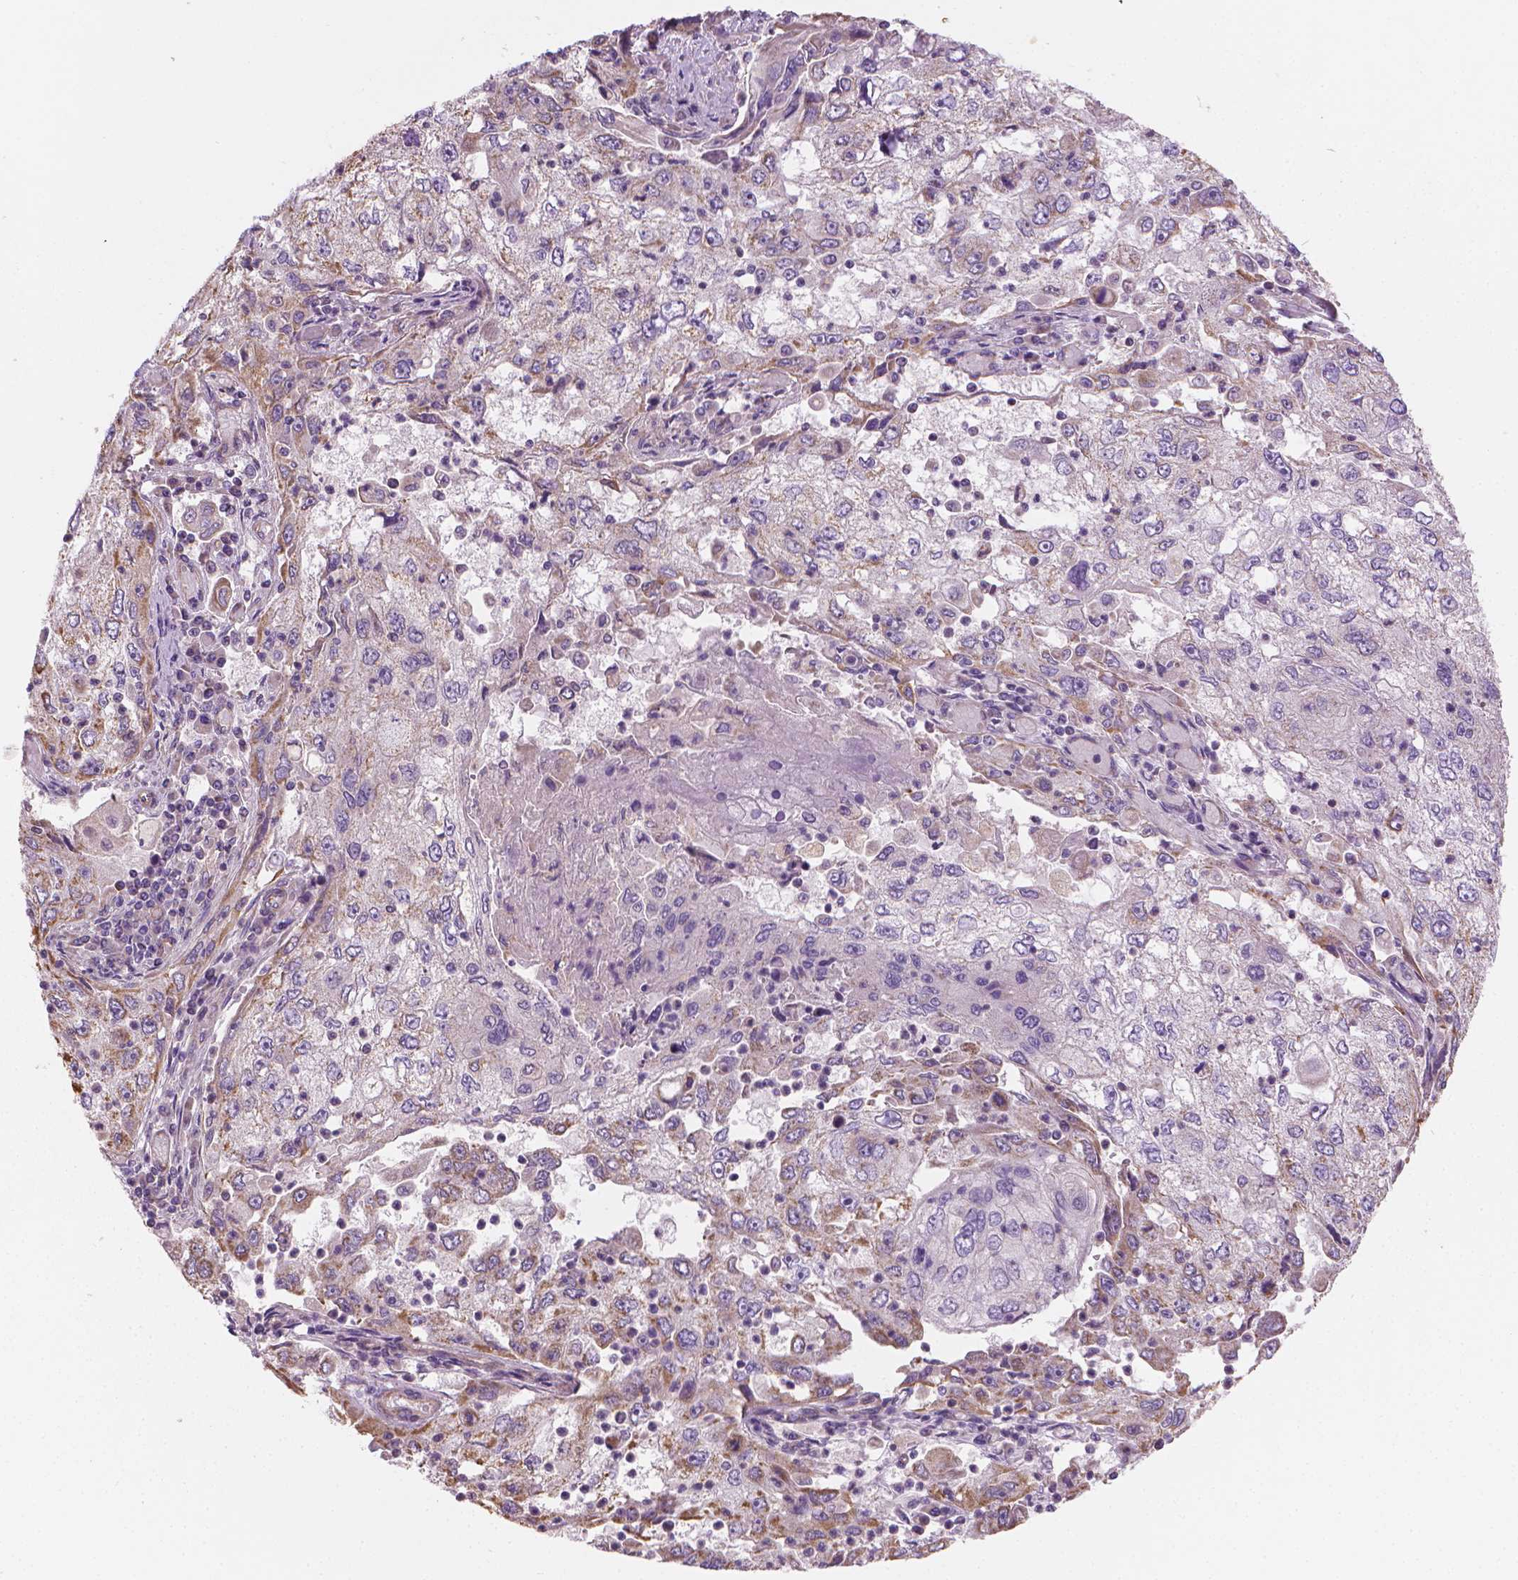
{"staining": {"intensity": "negative", "quantity": "none", "location": "none"}, "tissue": "cervical cancer", "cell_type": "Tumor cells", "image_type": "cancer", "snomed": [{"axis": "morphology", "description": "Squamous cell carcinoma, NOS"}, {"axis": "topography", "description": "Cervix"}], "caption": "Immunohistochemical staining of human cervical cancer displays no significant staining in tumor cells. (Stains: DAB immunohistochemistry (IHC) with hematoxylin counter stain, Microscopy: brightfield microscopy at high magnification).", "gene": "TTC29", "patient": {"sex": "female", "age": 36}}